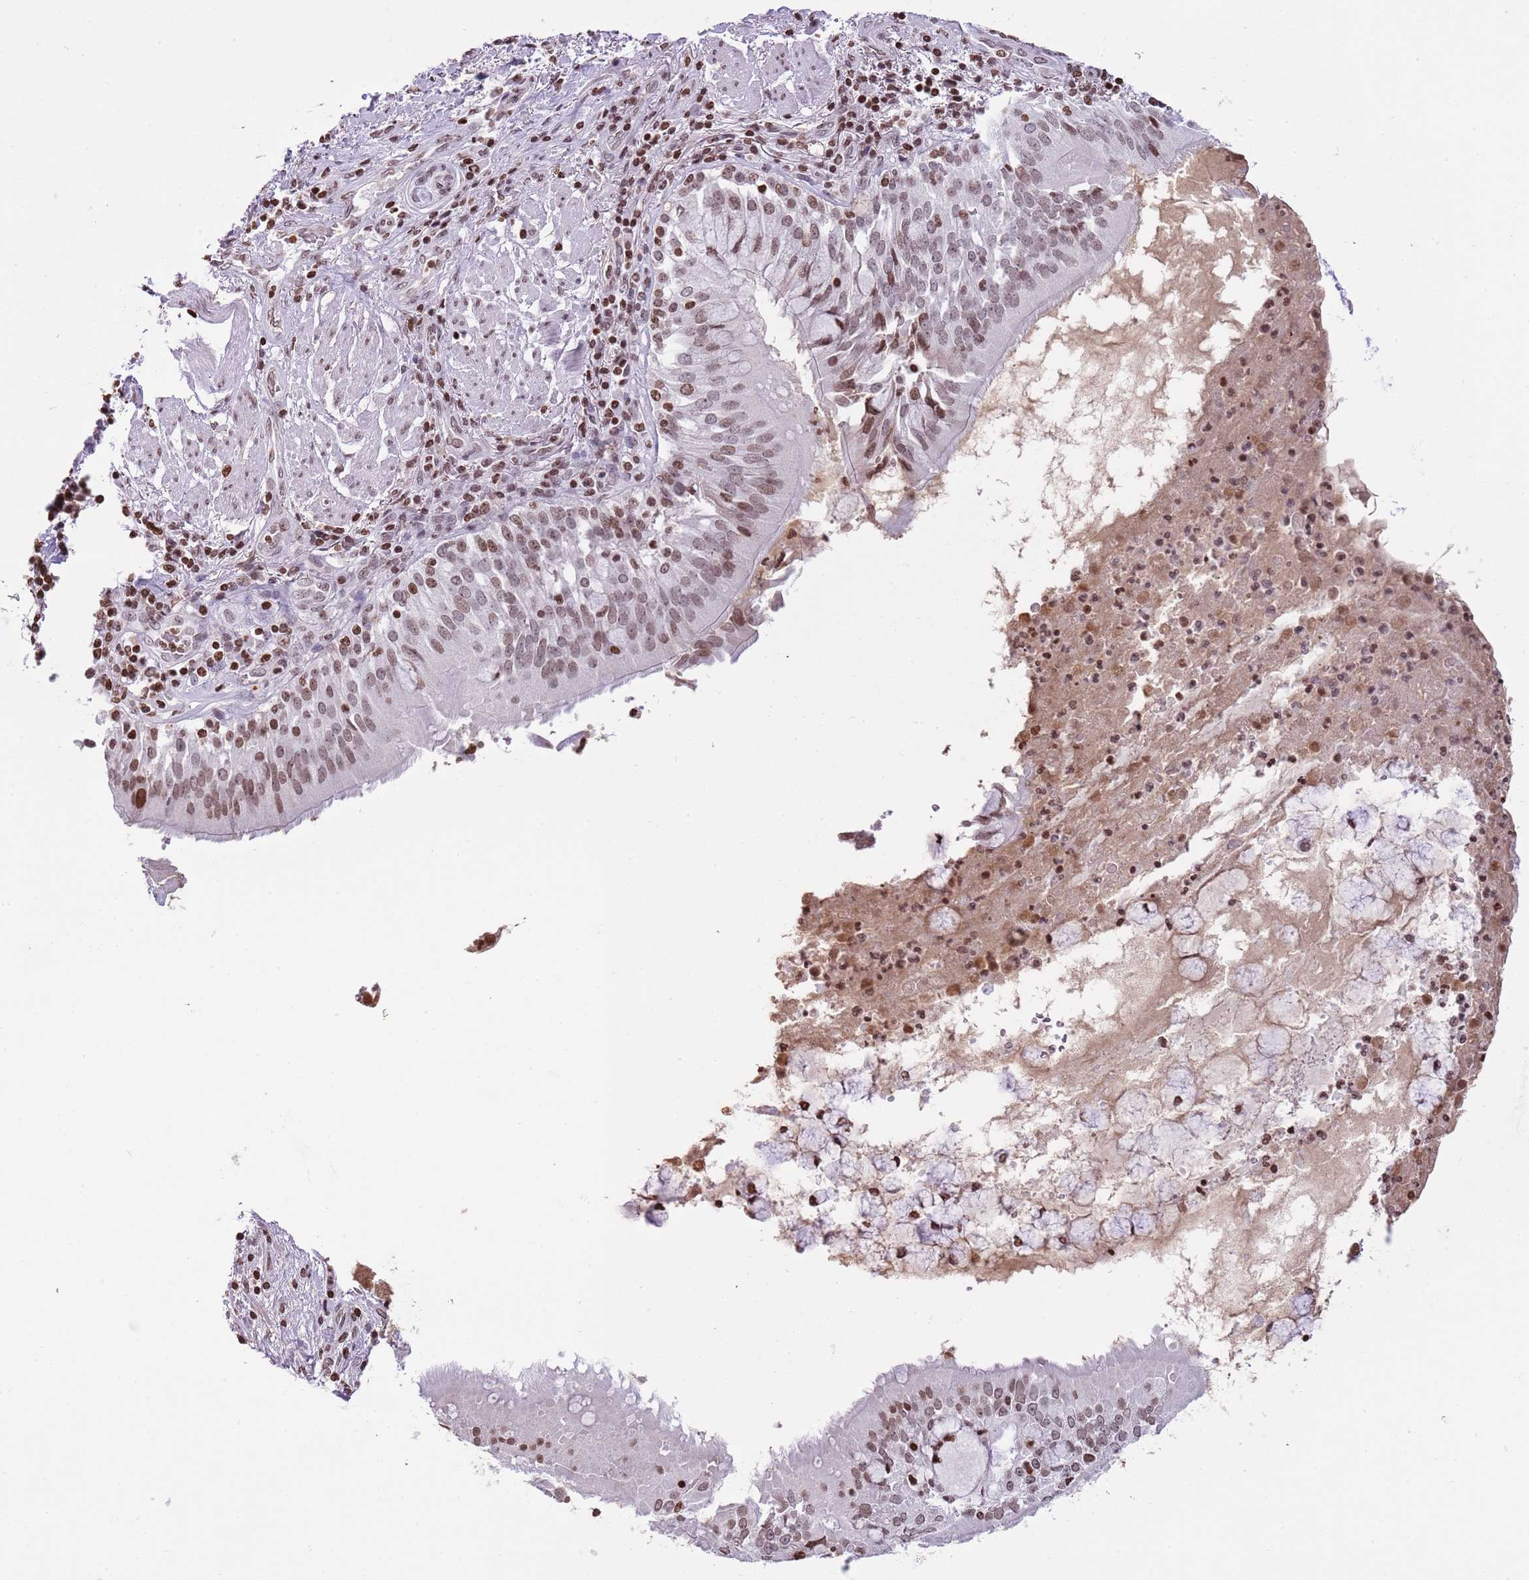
{"staining": {"intensity": "moderate", "quantity": ">75%", "location": "nuclear"}, "tissue": "adipose tissue", "cell_type": "Adipocytes", "image_type": "normal", "snomed": [{"axis": "morphology", "description": "Normal tissue, NOS"}, {"axis": "morphology", "description": "Squamous cell carcinoma, NOS"}, {"axis": "topography", "description": "Bronchus"}, {"axis": "topography", "description": "Lung"}], "caption": "IHC (DAB (3,3'-diaminobenzidine)) staining of normal adipose tissue shows moderate nuclear protein positivity in approximately >75% of adipocytes.", "gene": "KPNA3", "patient": {"sex": "male", "age": 64}}